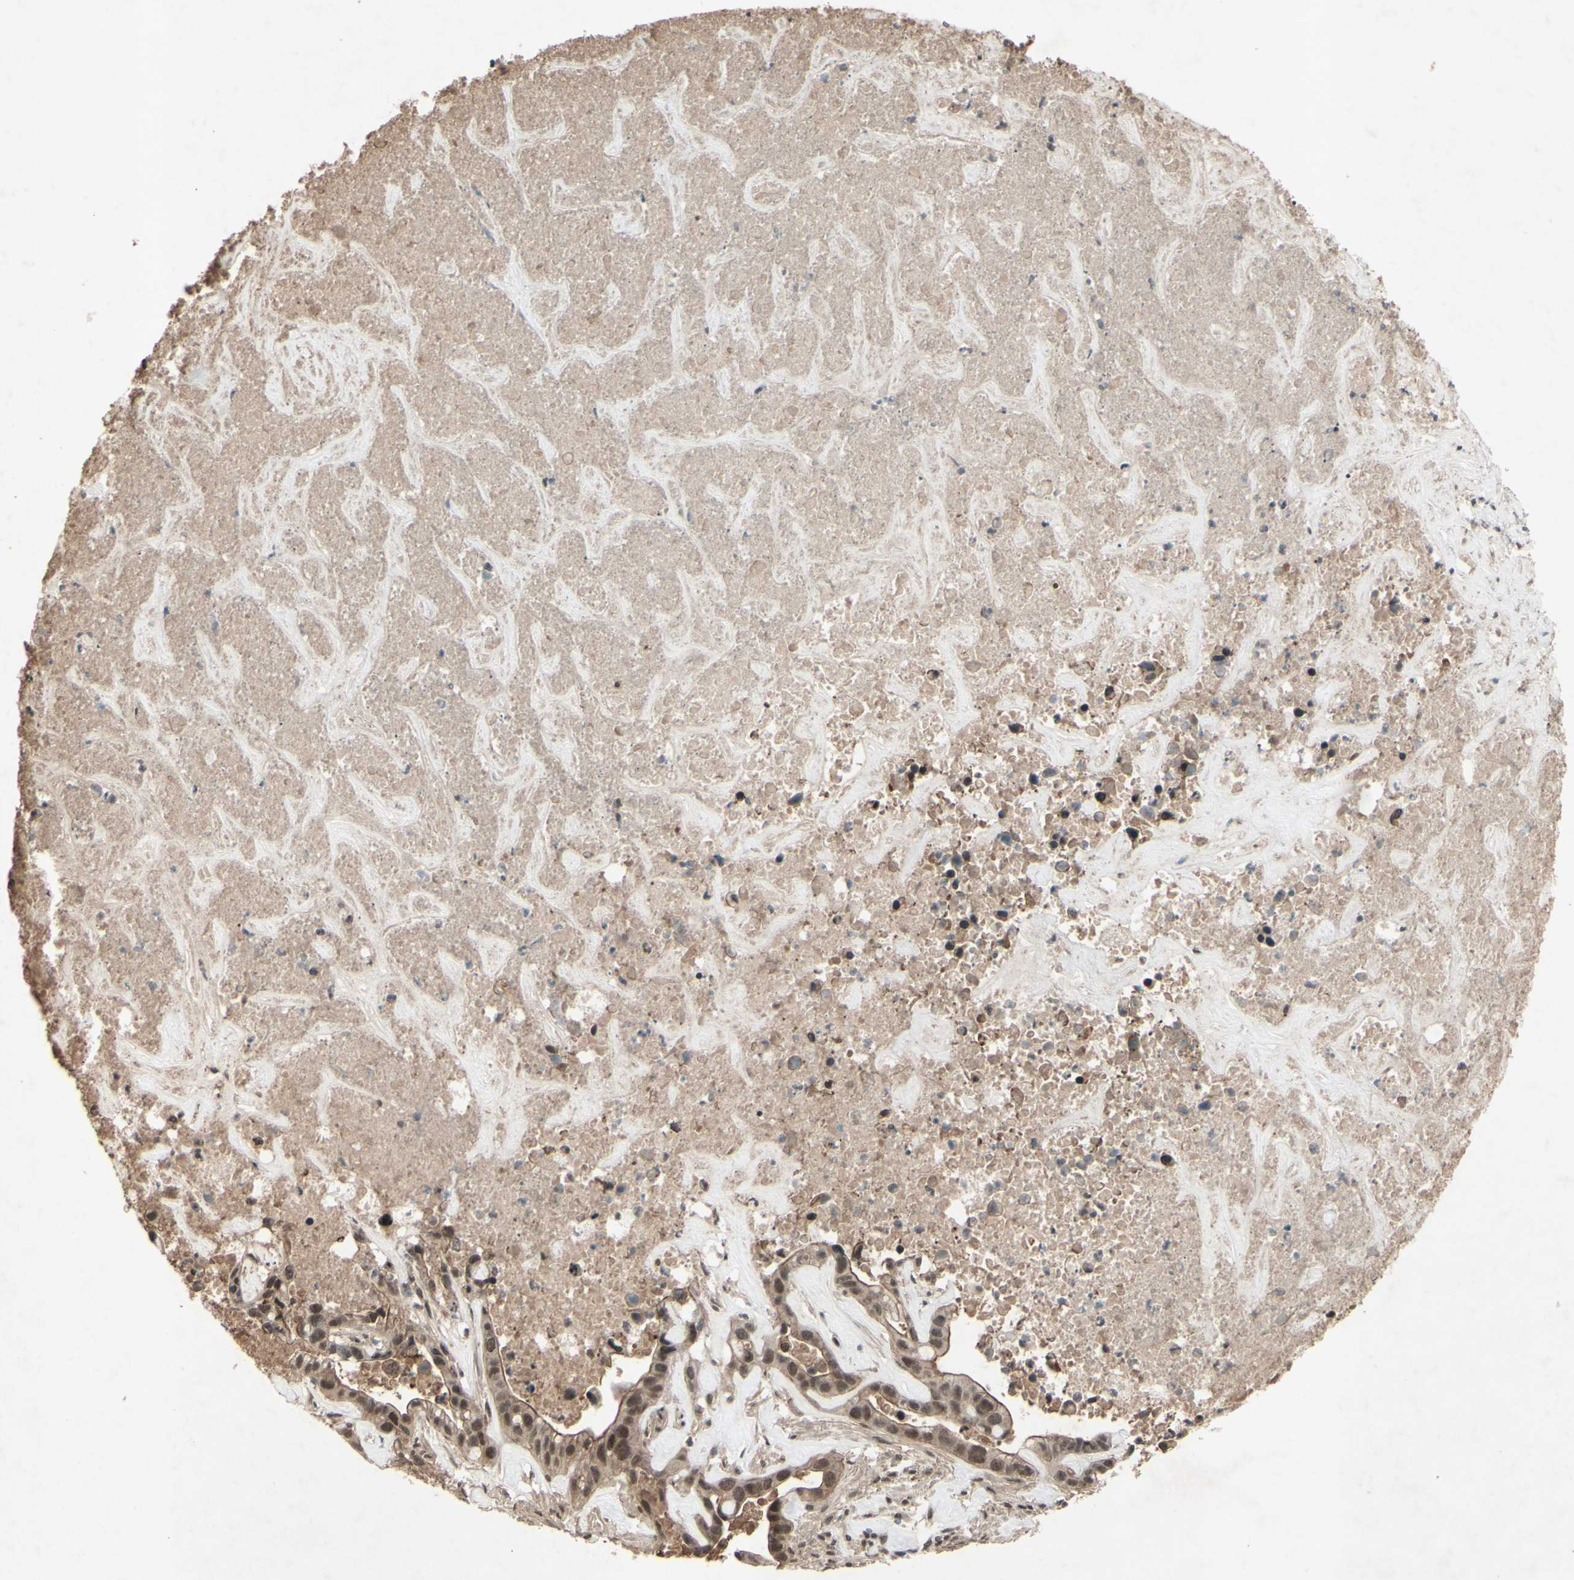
{"staining": {"intensity": "moderate", "quantity": "25%-75%", "location": "cytoplasmic/membranous,nuclear"}, "tissue": "liver cancer", "cell_type": "Tumor cells", "image_type": "cancer", "snomed": [{"axis": "morphology", "description": "Cholangiocarcinoma"}, {"axis": "topography", "description": "Liver"}], "caption": "Tumor cells show medium levels of moderate cytoplasmic/membranous and nuclear positivity in about 25%-75% of cells in human cholangiocarcinoma (liver).", "gene": "SNW1", "patient": {"sex": "female", "age": 65}}